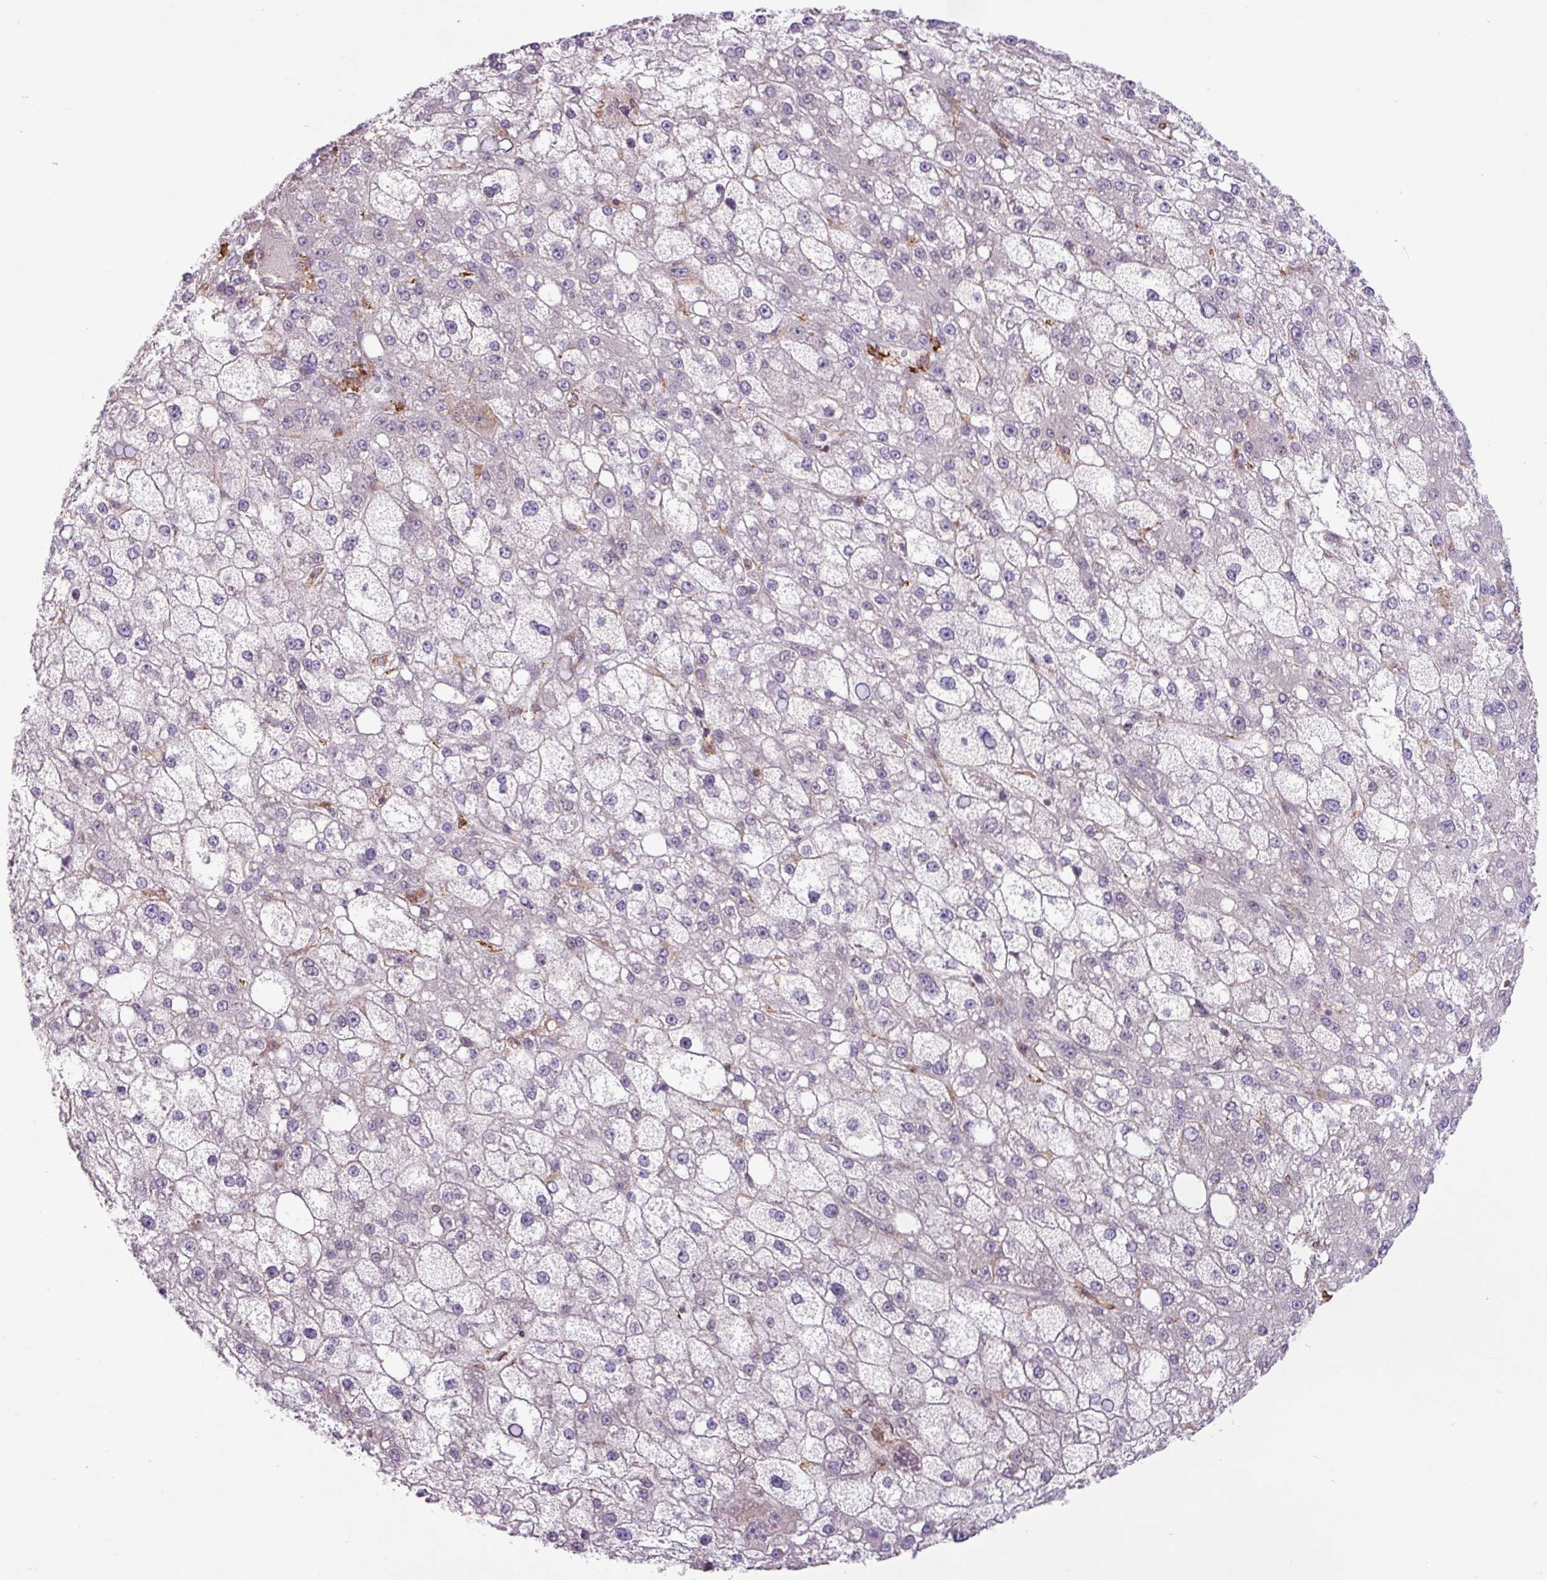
{"staining": {"intensity": "negative", "quantity": "none", "location": "none"}, "tissue": "liver cancer", "cell_type": "Tumor cells", "image_type": "cancer", "snomed": [{"axis": "morphology", "description": "Carcinoma, Hepatocellular, NOS"}, {"axis": "topography", "description": "Liver"}], "caption": "Immunohistochemistry (IHC) image of human hepatocellular carcinoma (liver) stained for a protein (brown), which demonstrates no staining in tumor cells. (DAB (3,3'-diaminobenzidine) immunohistochemistry (IHC) with hematoxylin counter stain).", "gene": "ARHGEF25", "patient": {"sex": "male", "age": 67}}